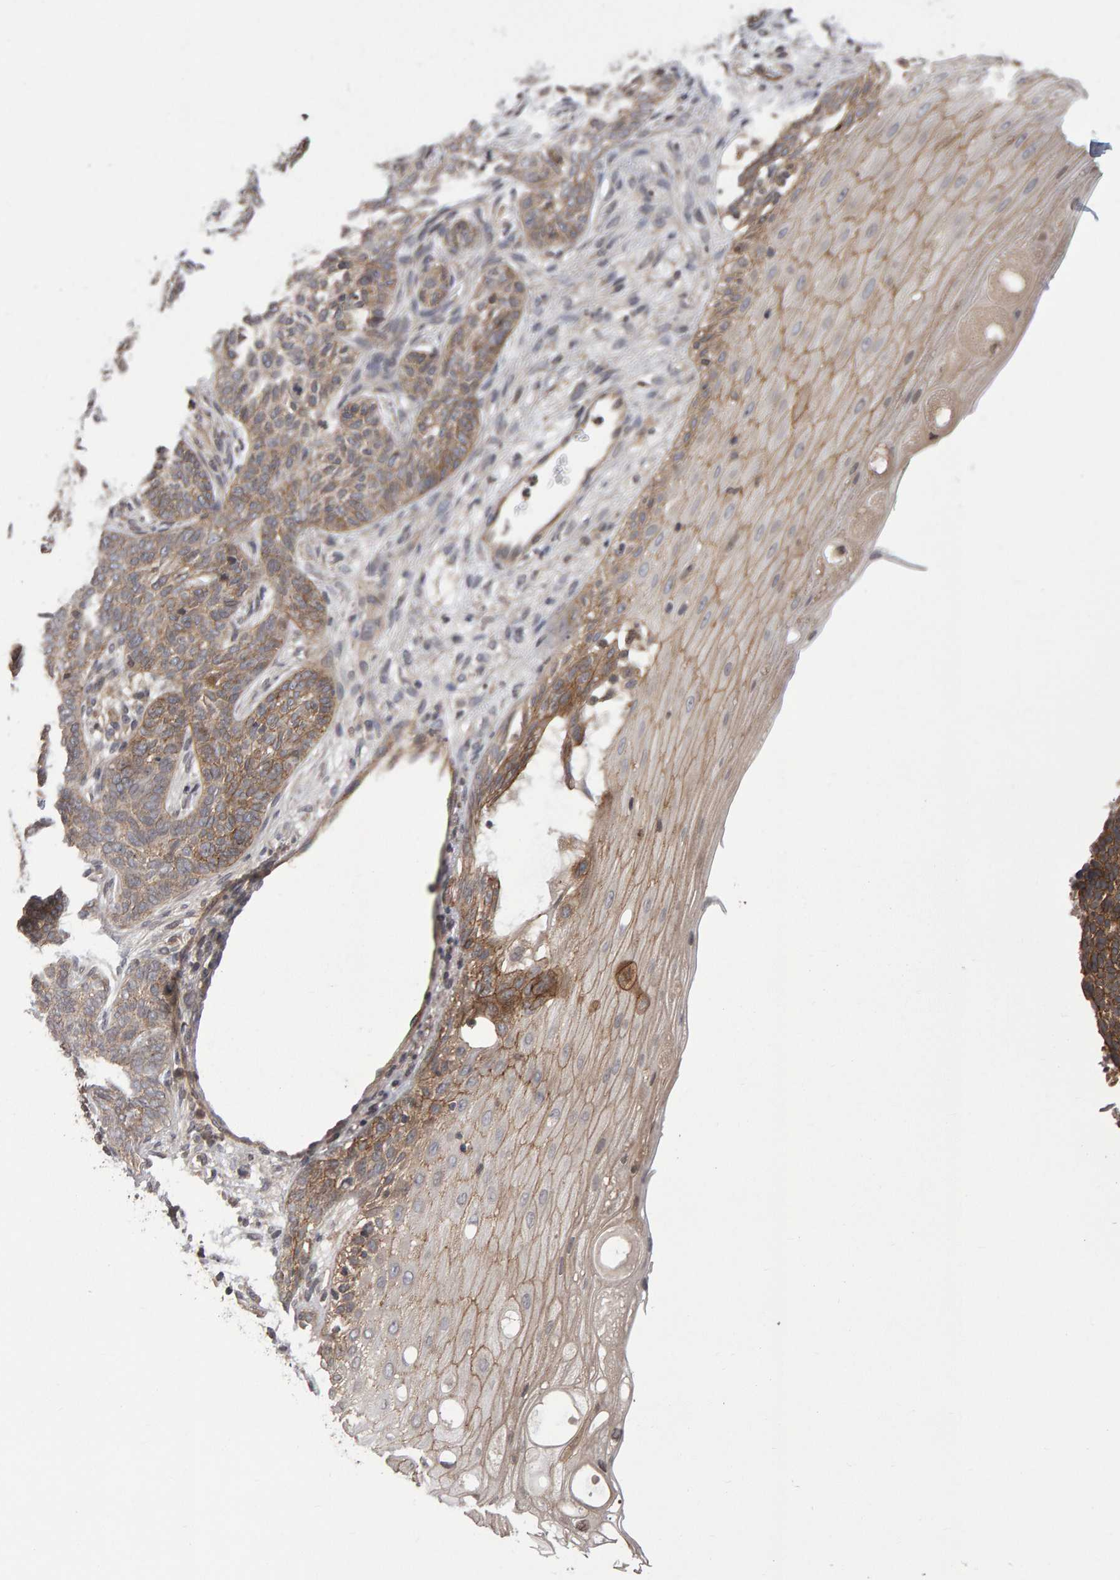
{"staining": {"intensity": "moderate", "quantity": ">75%", "location": "cytoplasmic/membranous"}, "tissue": "skin cancer", "cell_type": "Tumor cells", "image_type": "cancer", "snomed": [{"axis": "morphology", "description": "Basal cell carcinoma"}, {"axis": "topography", "description": "Skin"}], "caption": "There is medium levels of moderate cytoplasmic/membranous staining in tumor cells of skin cancer, as demonstrated by immunohistochemical staining (brown color).", "gene": "SCRIB", "patient": {"sex": "male", "age": 87}}